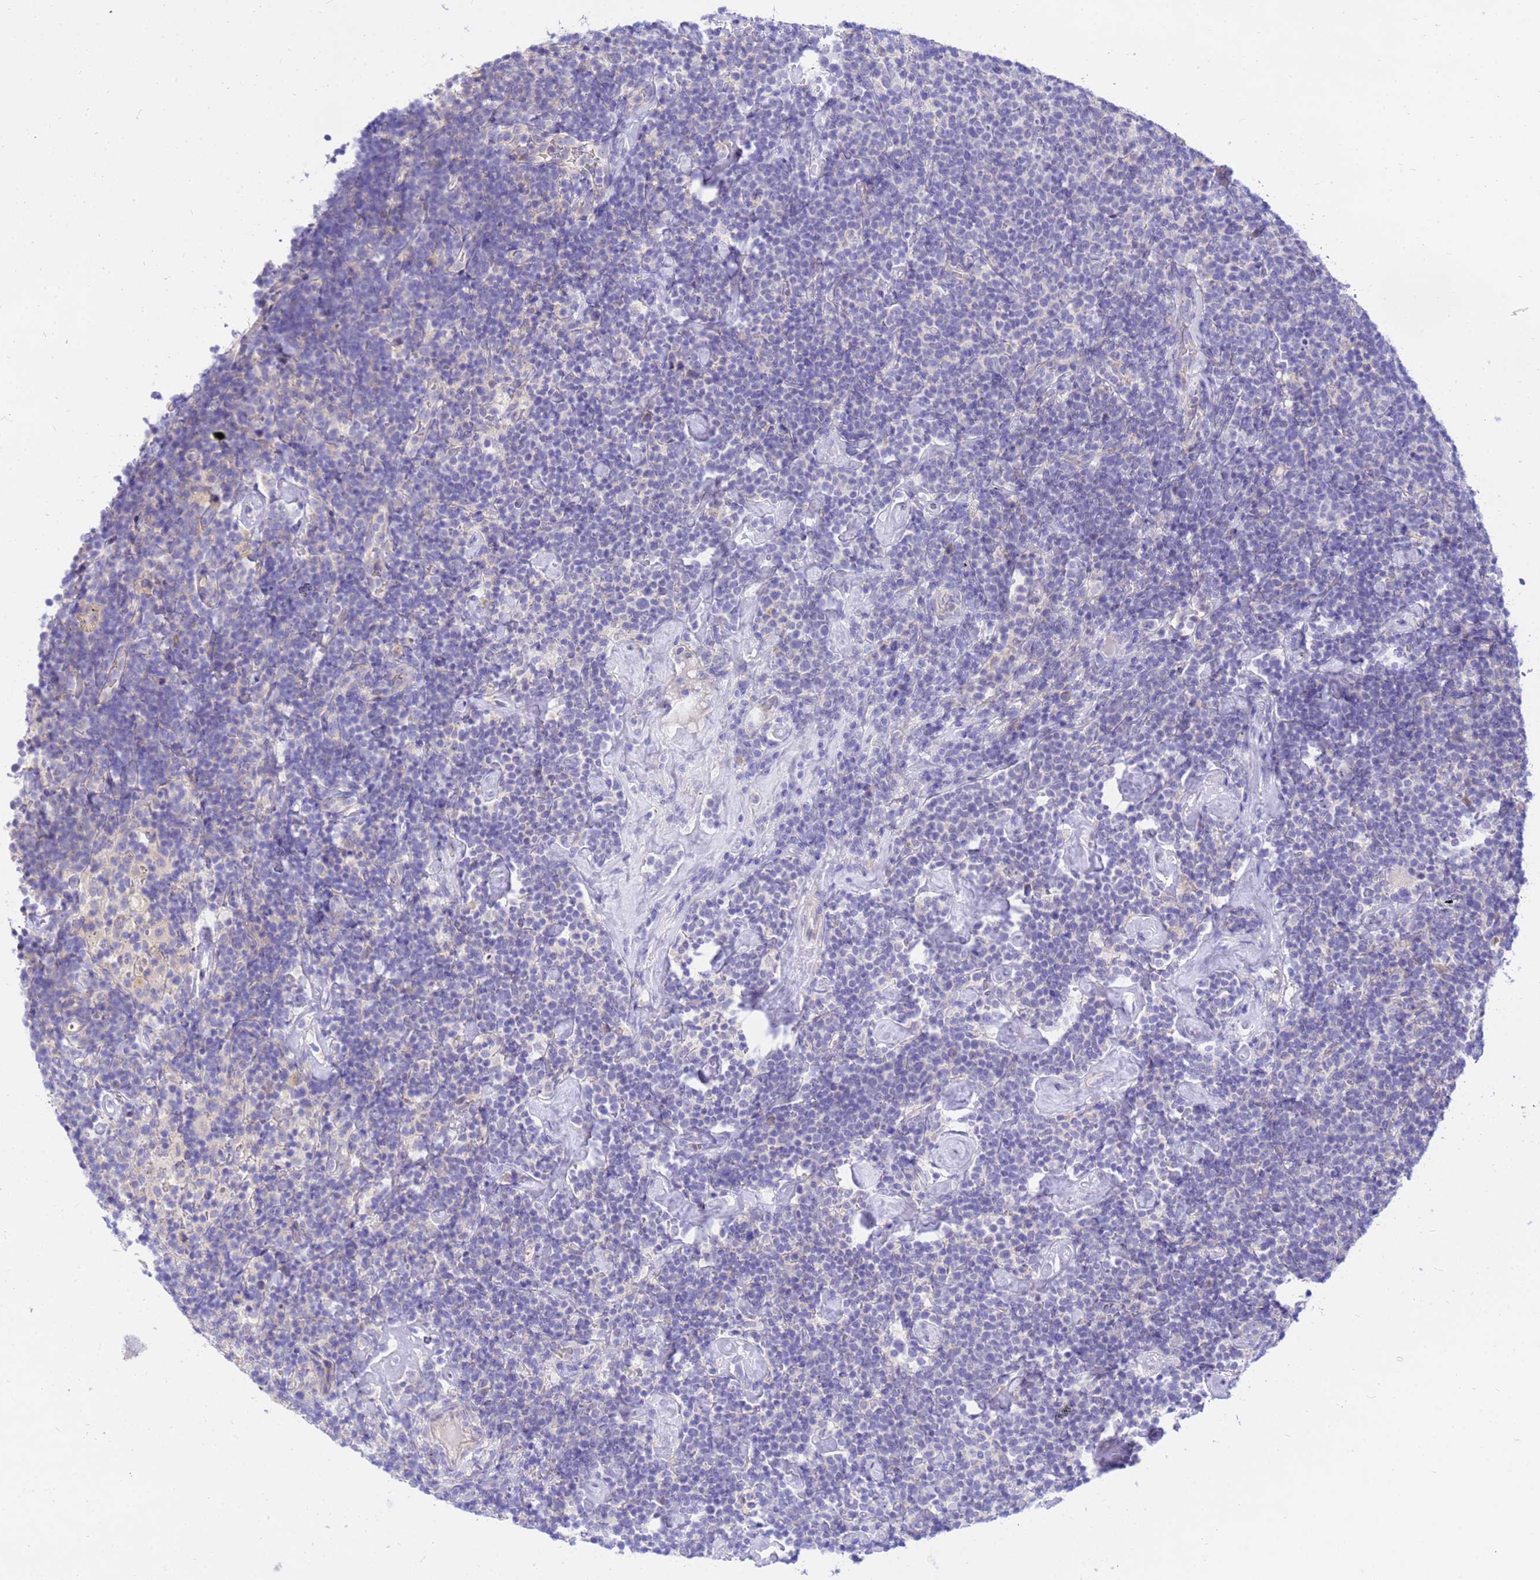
{"staining": {"intensity": "negative", "quantity": "none", "location": "none"}, "tissue": "lymphoma", "cell_type": "Tumor cells", "image_type": "cancer", "snomed": [{"axis": "morphology", "description": "Malignant lymphoma, non-Hodgkin's type, High grade"}, {"axis": "topography", "description": "Lymph node"}], "caption": "IHC of high-grade malignant lymphoma, non-Hodgkin's type displays no expression in tumor cells. (DAB (3,3'-diaminobenzidine) IHC with hematoxylin counter stain).", "gene": "HERC5", "patient": {"sex": "male", "age": 61}}